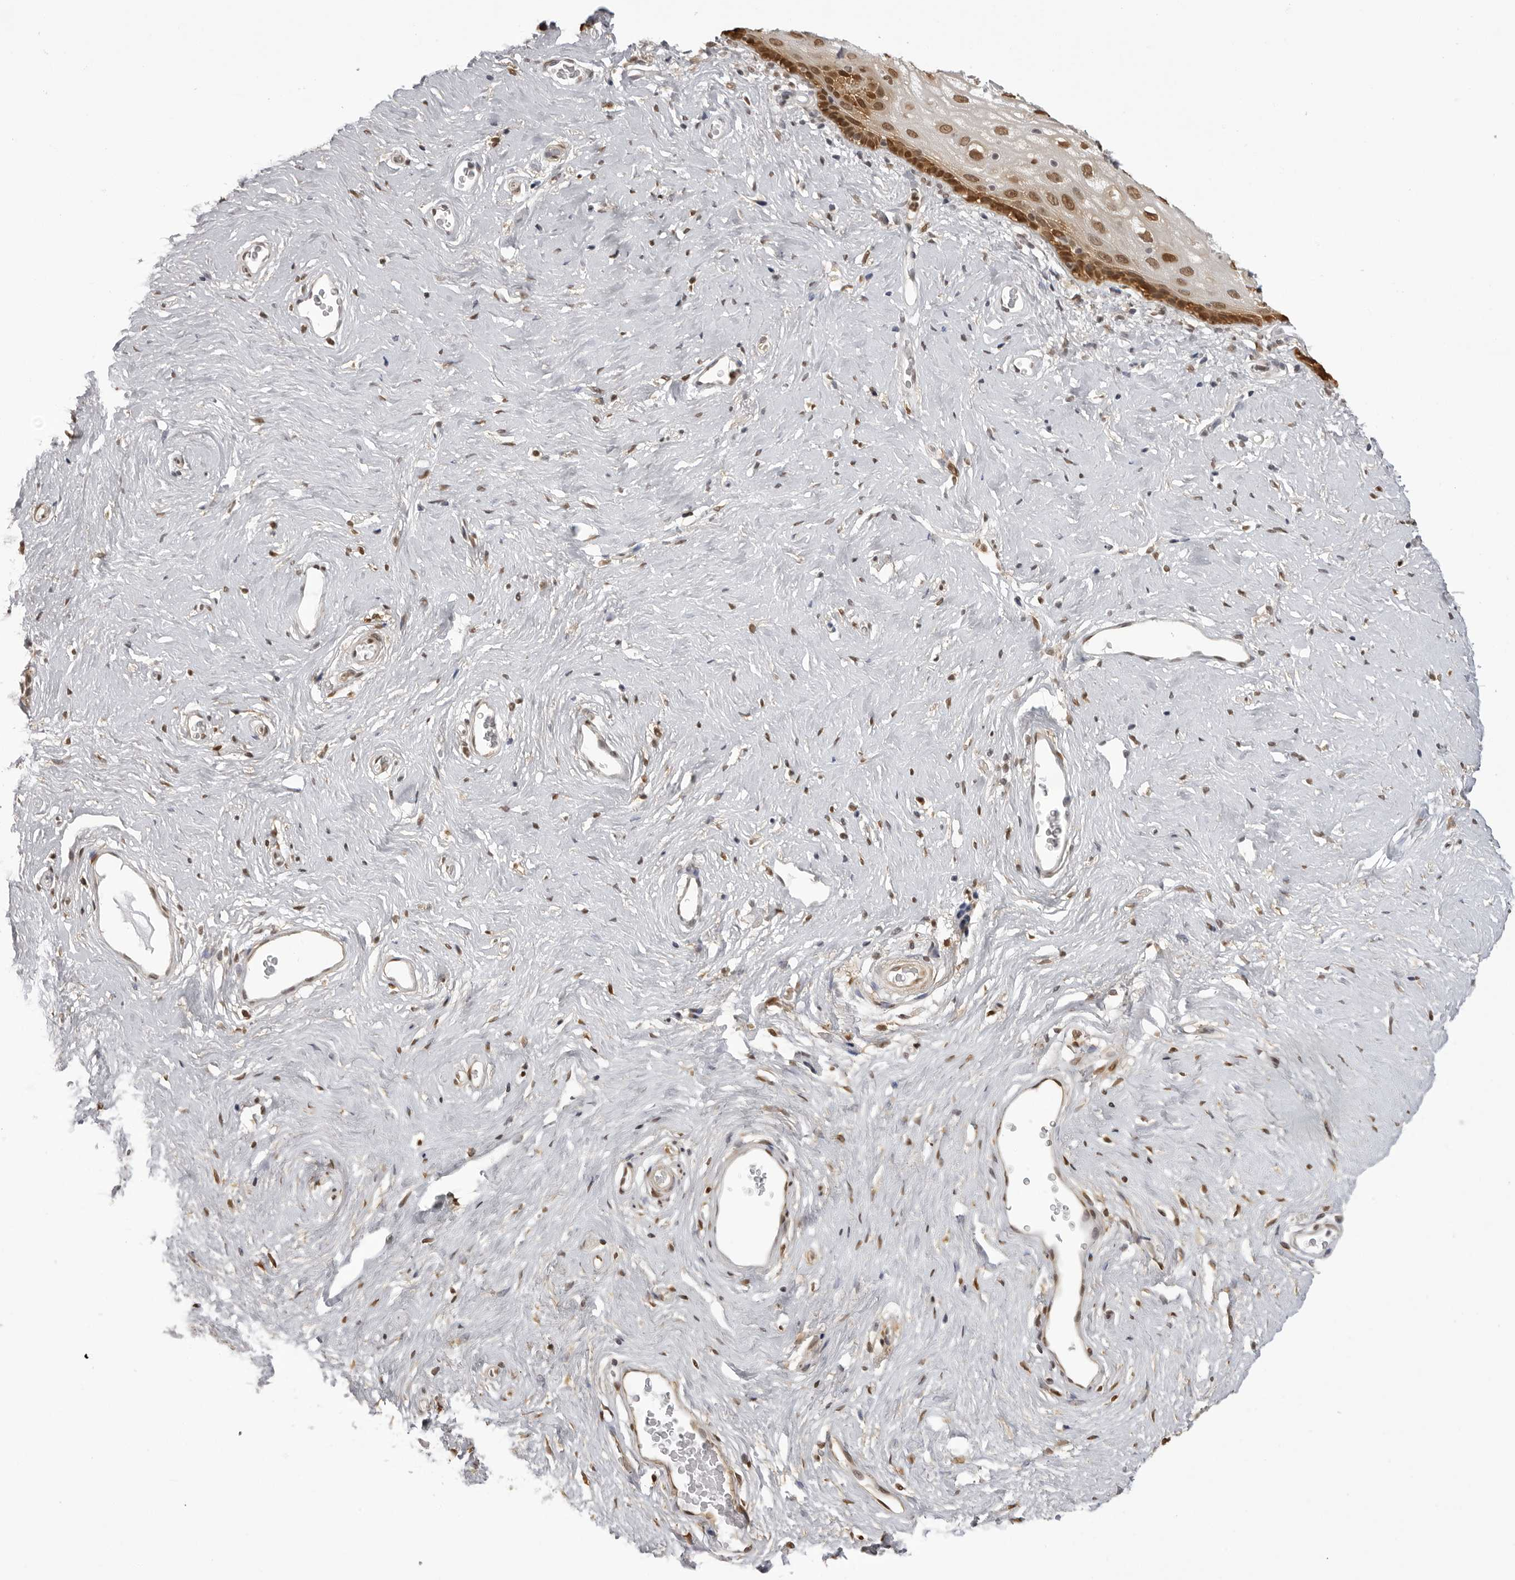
{"staining": {"intensity": "moderate", "quantity": ">75%", "location": "cytoplasmic/membranous,nuclear"}, "tissue": "vagina", "cell_type": "Squamous epithelial cells", "image_type": "normal", "snomed": [{"axis": "morphology", "description": "Normal tissue, NOS"}, {"axis": "morphology", "description": "Adenocarcinoma, NOS"}, {"axis": "topography", "description": "Rectum"}, {"axis": "topography", "description": "Vagina"}], "caption": "The micrograph shows staining of unremarkable vagina, revealing moderate cytoplasmic/membranous,nuclear protein expression (brown color) within squamous epithelial cells. (DAB IHC, brown staining for protein, blue staining for nuclei).", "gene": "HSPA4", "patient": {"sex": "female", "age": 71}}